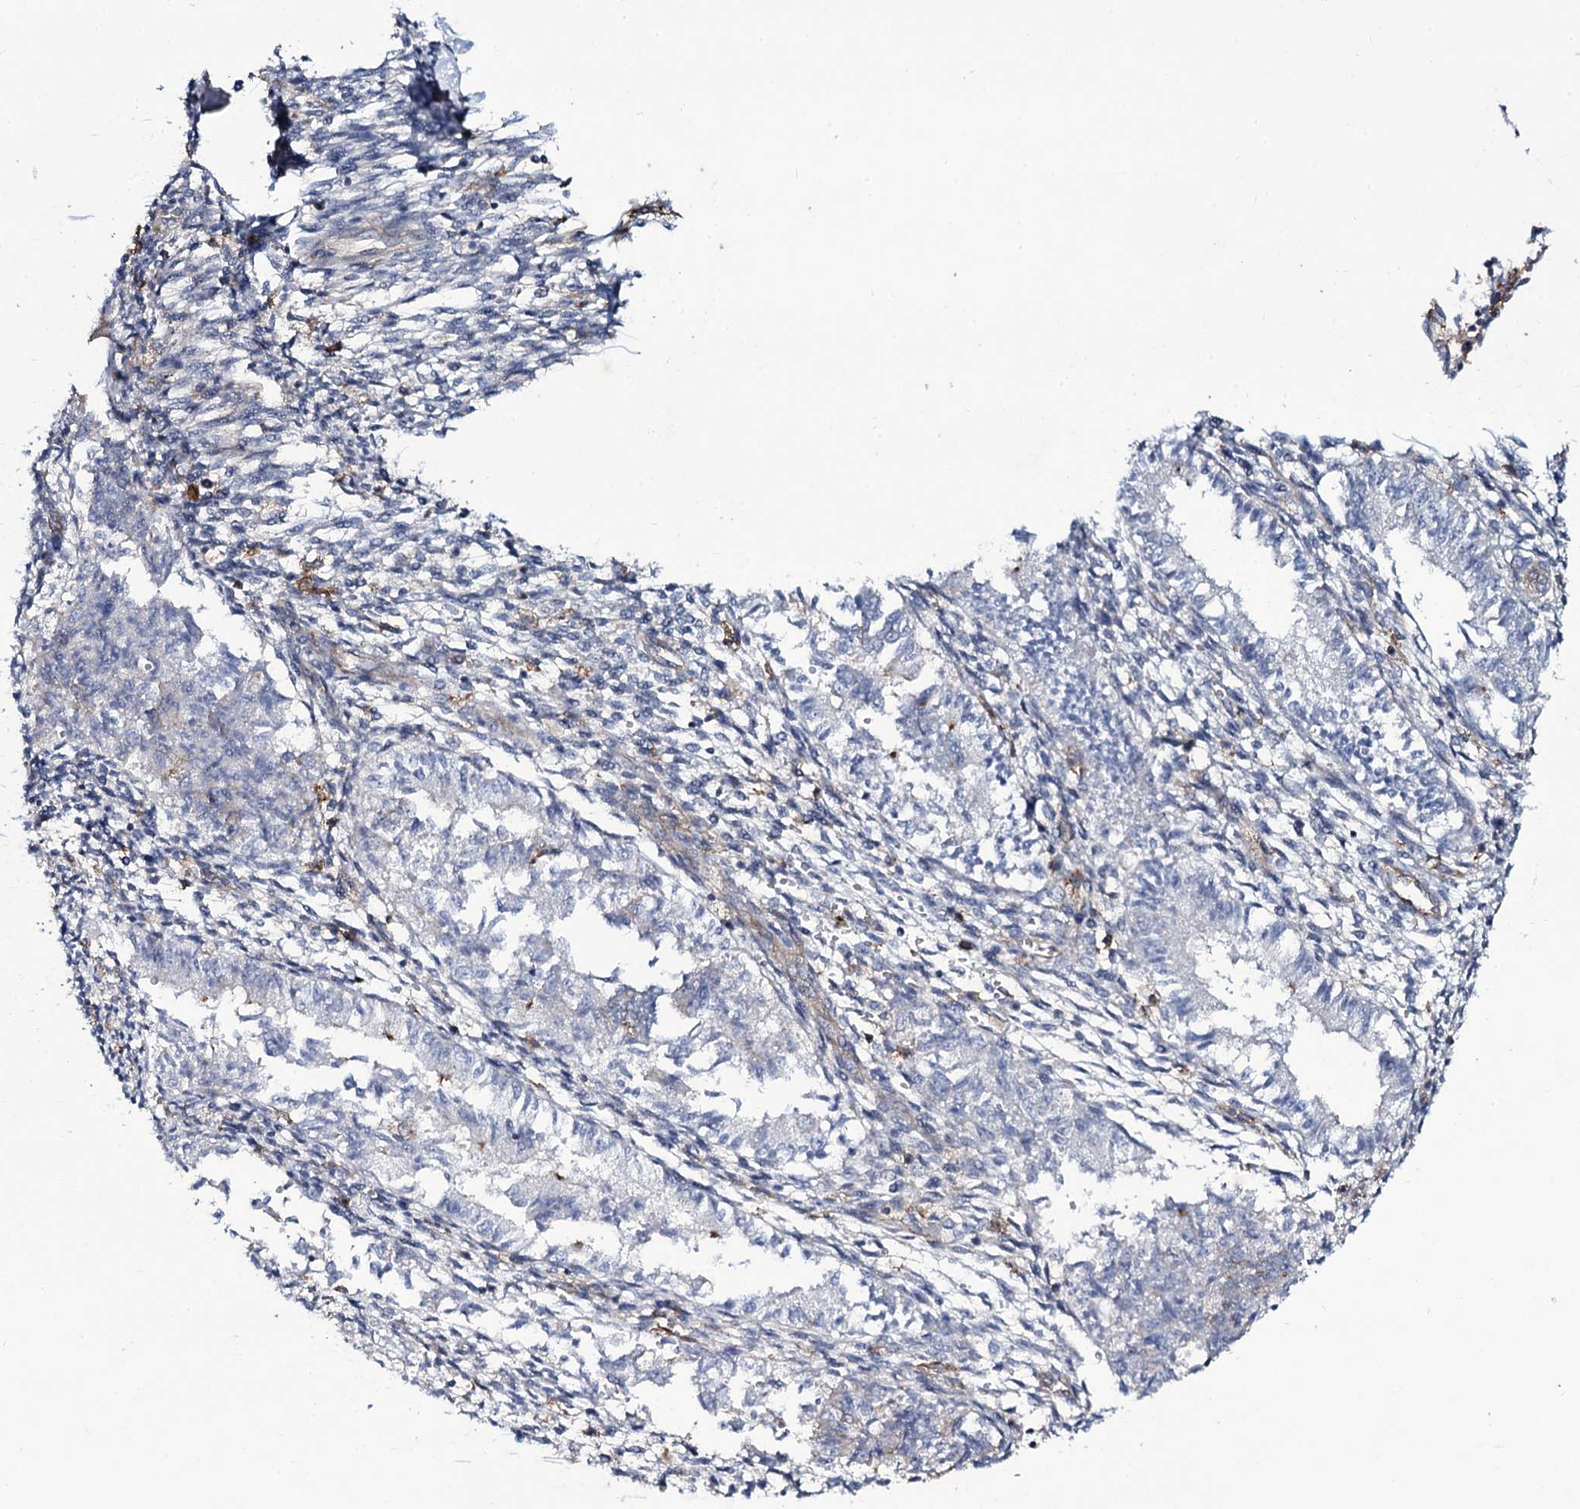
{"staining": {"intensity": "negative", "quantity": "none", "location": "none"}, "tissue": "endometrium", "cell_type": "Cells in endometrial stroma", "image_type": "normal", "snomed": [{"axis": "morphology", "description": "Normal tissue, NOS"}, {"axis": "topography", "description": "Uterus"}, {"axis": "topography", "description": "Endometrium"}], "caption": "Immunohistochemistry of unremarkable endometrium exhibits no expression in cells in endometrial stroma.", "gene": "SNAP23", "patient": {"sex": "female", "age": 48}}